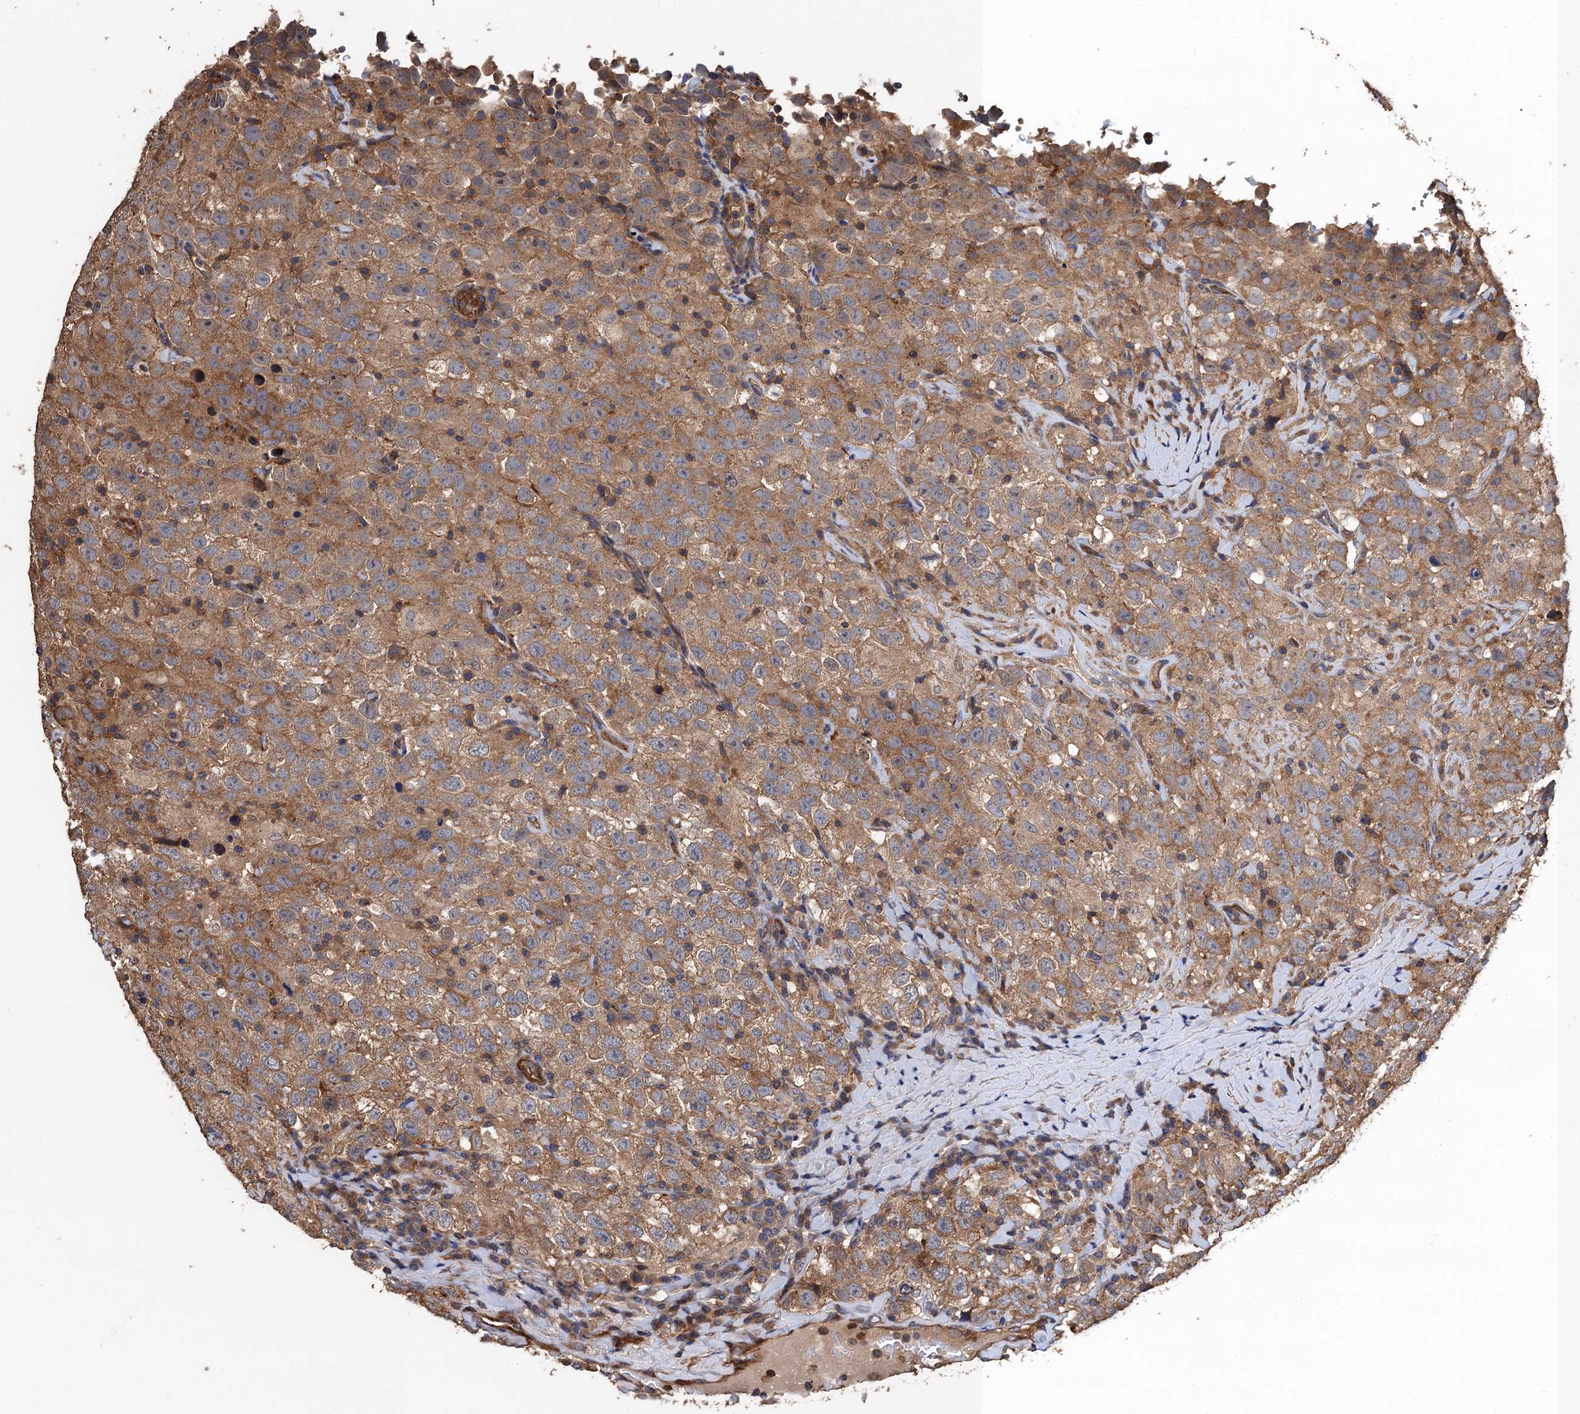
{"staining": {"intensity": "moderate", "quantity": ">75%", "location": "cytoplasmic/membranous"}, "tissue": "testis cancer", "cell_type": "Tumor cells", "image_type": "cancer", "snomed": [{"axis": "morphology", "description": "Seminoma, NOS"}, {"axis": "topography", "description": "Testis"}], "caption": "Protein positivity by immunohistochemistry (IHC) displays moderate cytoplasmic/membranous expression in approximately >75% of tumor cells in testis cancer. The protein is stained brown, and the nuclei are stained in blue (DAB (3,3'-diaminobenzidine) IHC with brightfield microscopy, high magnification).", "gene": "PPP4R1", "patient": {"sex": "male", "age": 41}}